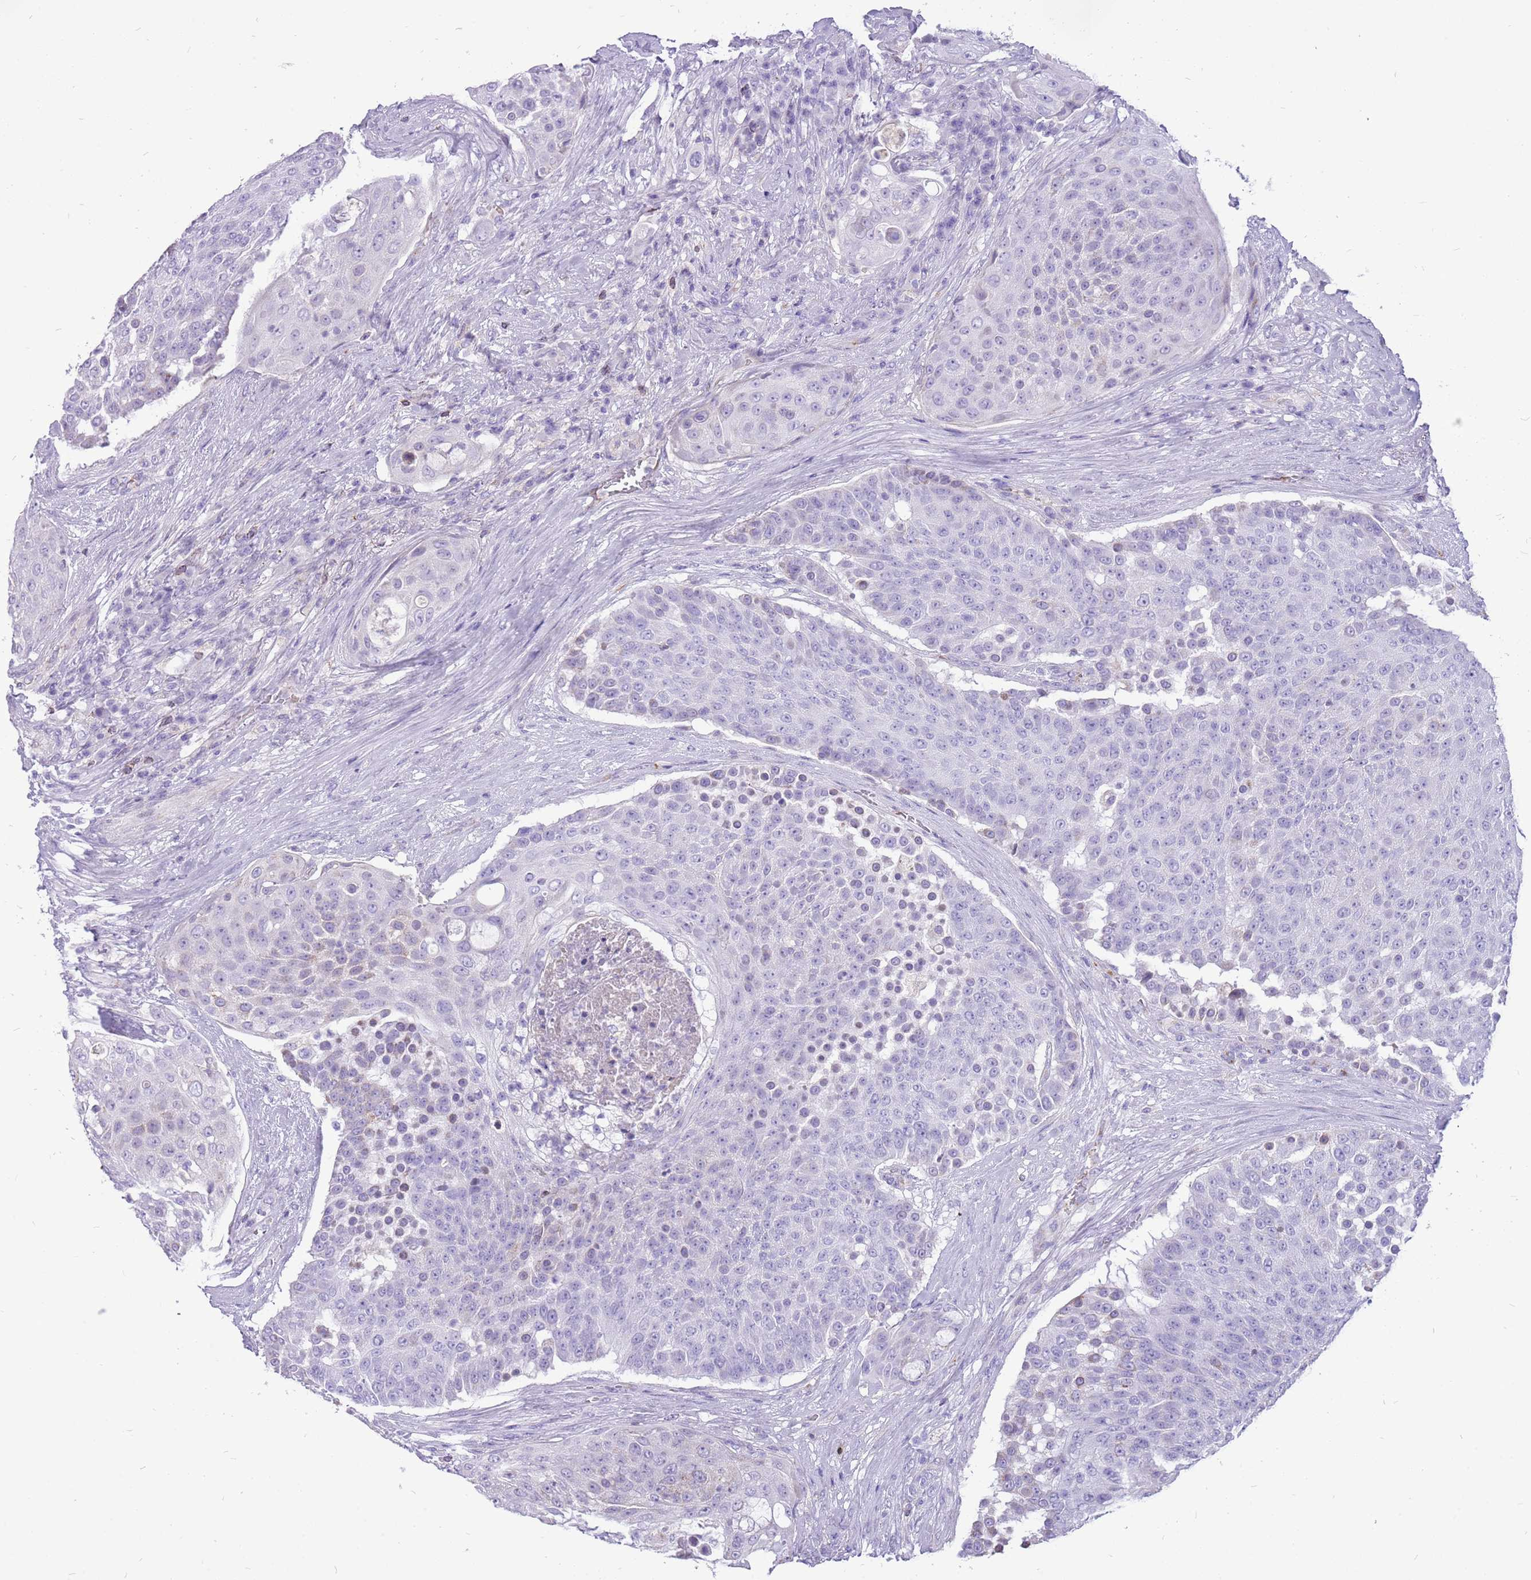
{"staining": {"intensity": "negative", "quantity": "none", "location": "none"}, "tissue": "urothelial cancer", "cell_type": "Tumor cells", "image_type": "cancer", "snomed": [{"axis": "morphology", "description": "Urothelial carcinoma, High grade"}, {"axis": "topography", "description": "Urinary bladder"}], "caption": "High power microscopy image of an IHC photomicrograph of urothelial cancer, revealing no significant expression in tumor cells.", "gene": "PCNX1", "patient": {"sex": "female", "age": 63}}